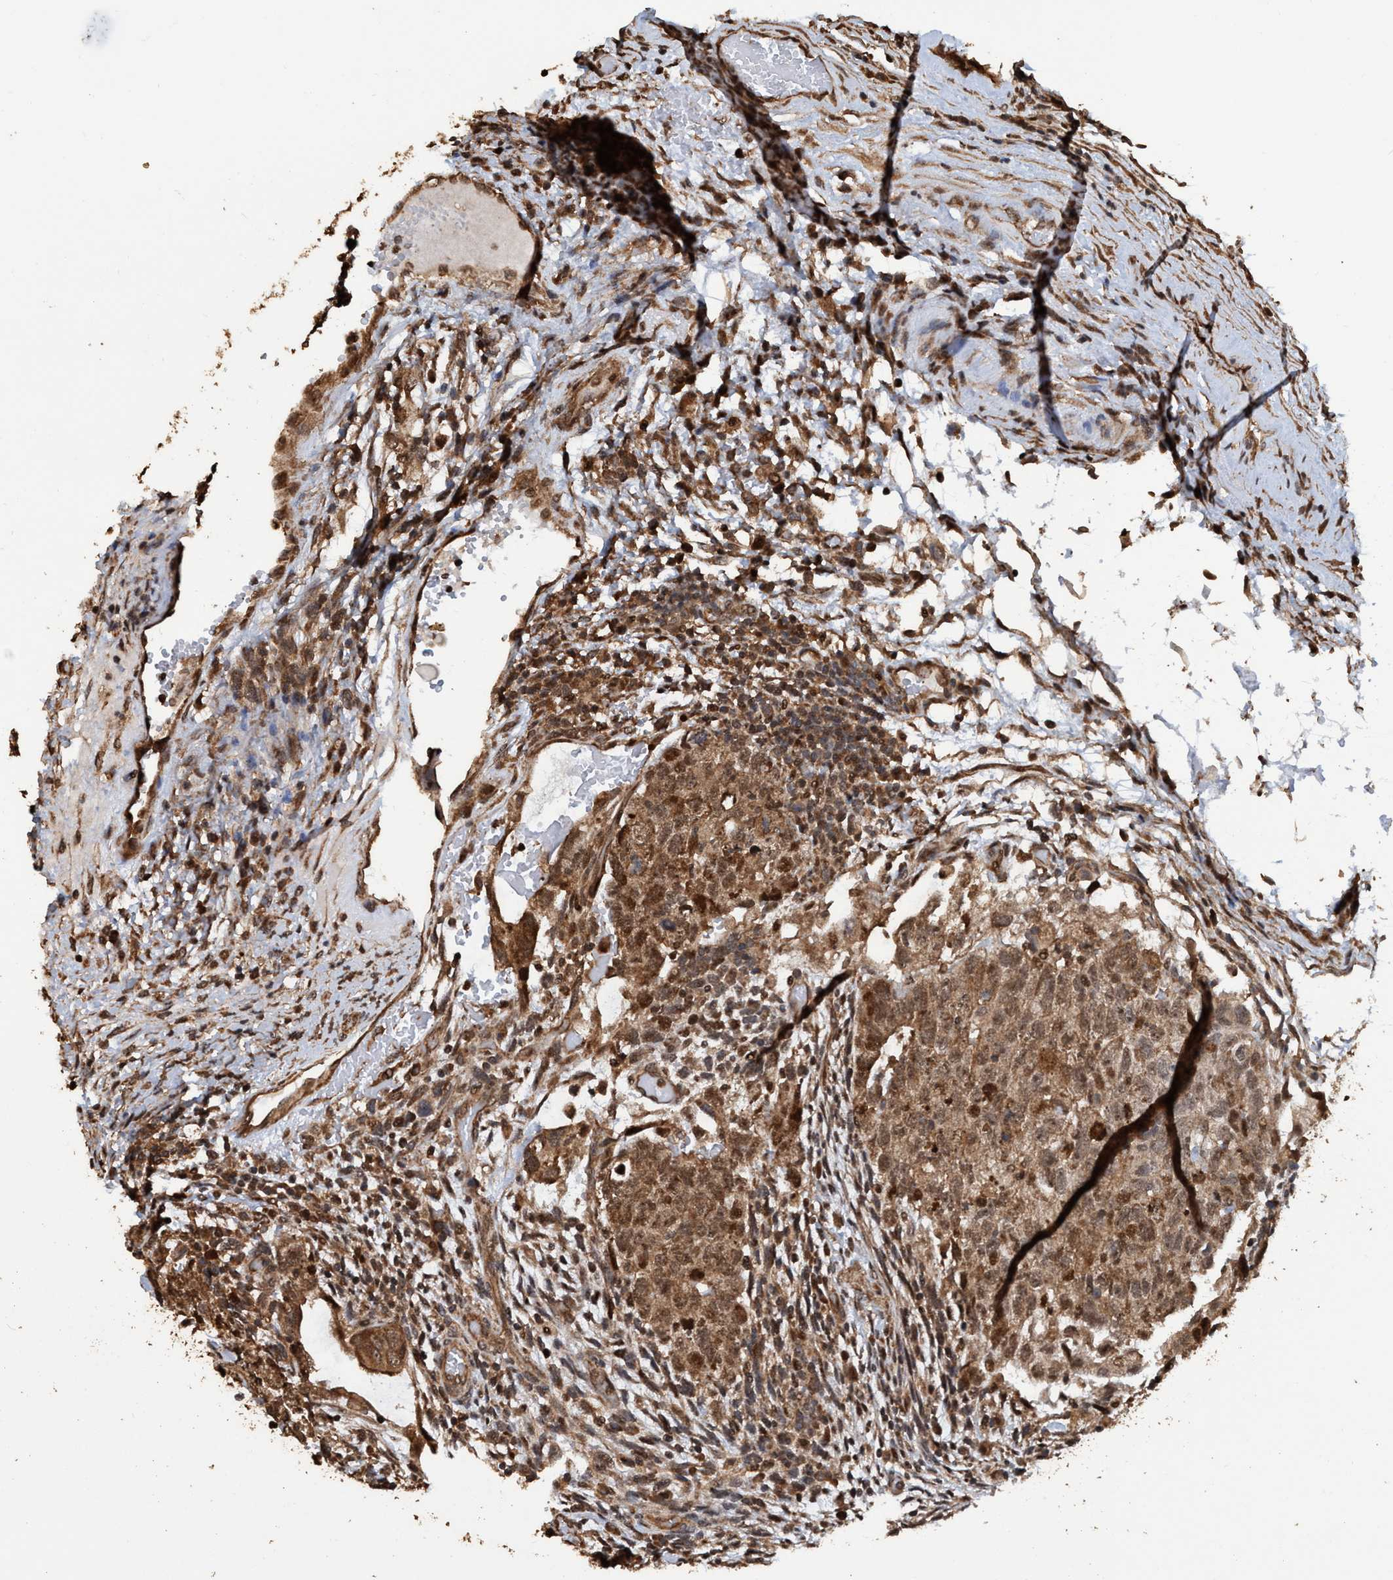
{"staining": {"intensity": "moderate", "quantity": ">75%", "location": "cytoplasmic/membranous,nuclear"}, "tissue": "testis cancer", "cell_type": "Tumor cells", "image_type": "cancer", "snomed": [{"axis": "morphology", "description": "Normal tissue, NOS"}, {"axis": "morphology", "description": "Carcinoma, Embryonal, NOS"}, {"axis": "topography", "description": "Testis"}], "caption": "Immunohistochemistry (IHC) of human testis cancer (embryonal carcinoma) reveals medium levels of moderate cytoplasmic/membranous and nuclear staining in approximately >75% of tumor cells.", "gene": "TRPC7", "patient": {"sex": "male", "age": 36}}